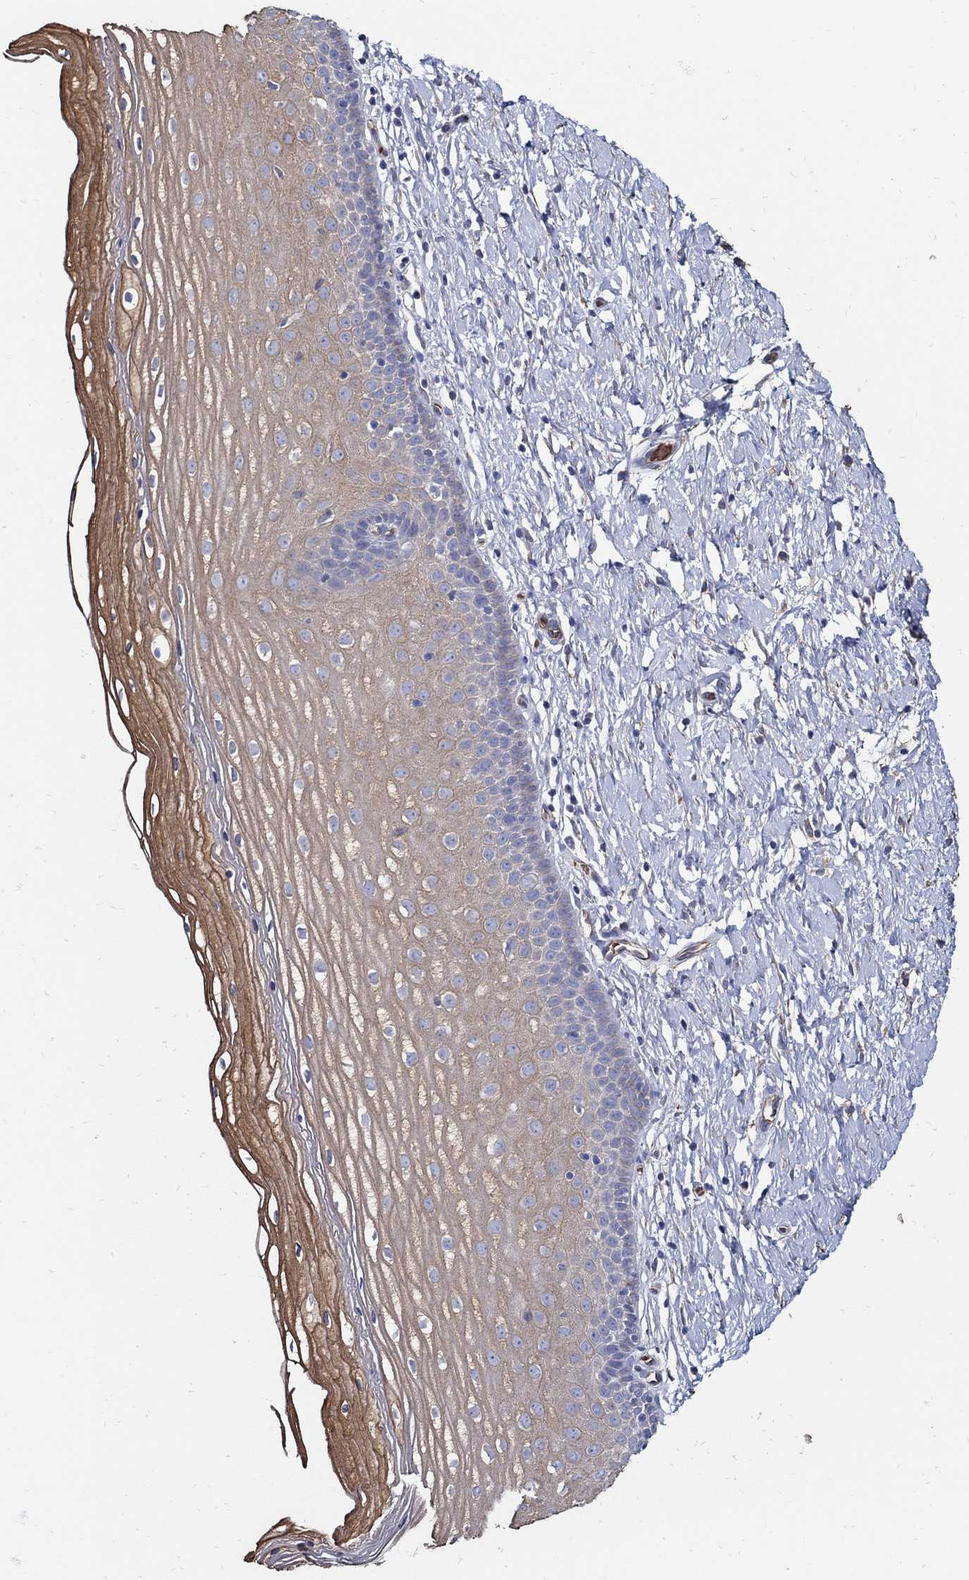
{"staining": {"intensity": "negative", "quantity": "none", "location": "none"}, "tissue": "cervix", "cell_type": "Glandular cells", "image_type": "normal", "snomed": [{"axis": "morphology", "description": "Normal tissue, NOS"}, {"axis": "topography", "description": "Cervix"}], "caption": "High power microscopy histopathology image of an immunohistochemistry histopathology image of normal cervix, revealing no significant positivity in glandular cells. Nuclei are stained in blue.", "gene": "APBB3", "patient": {"sex": "female", "age": 37}}